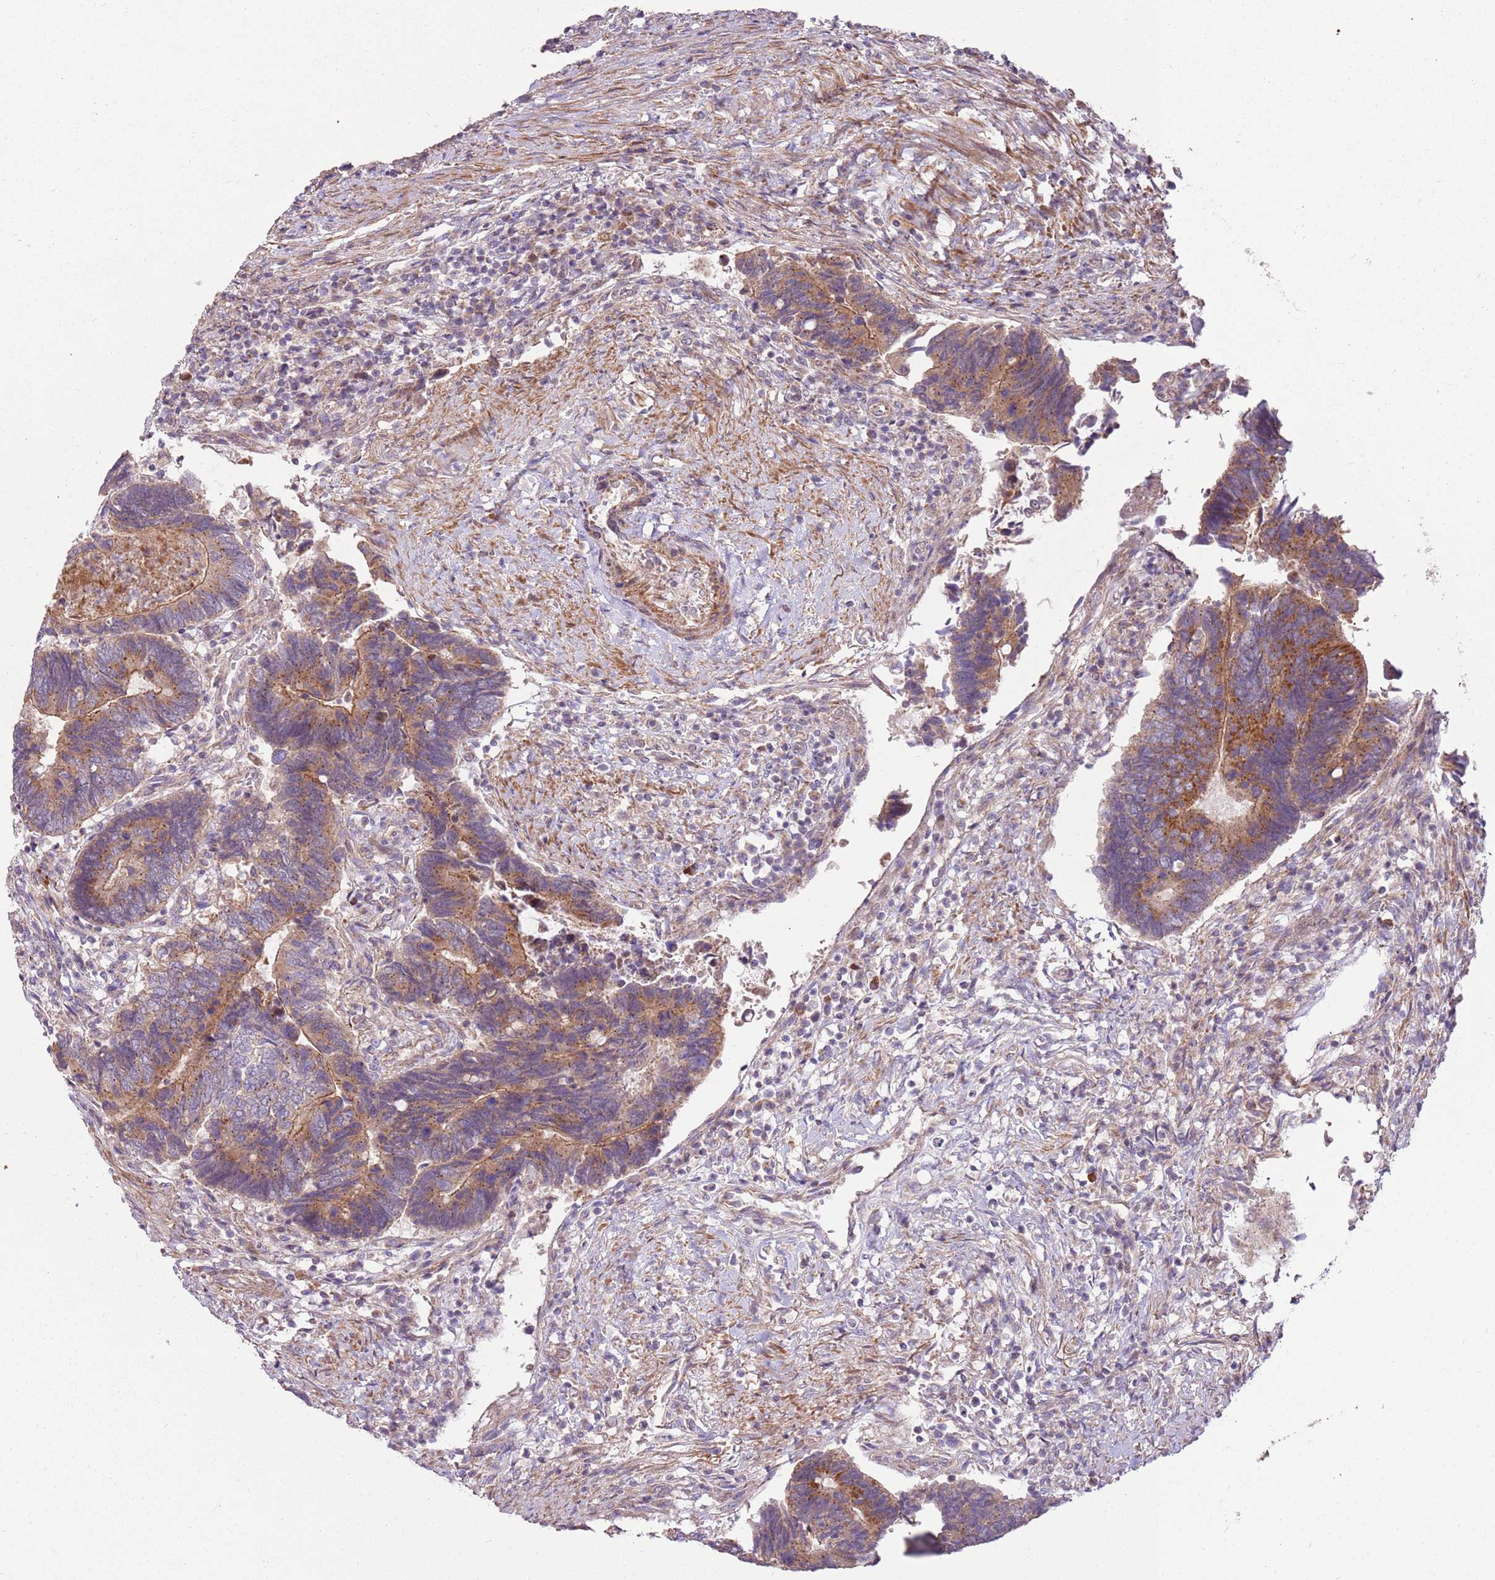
{"staining": {"intensity": "moderate", "quantity": ">75%", "location": "cytoplasmic/membranous"}, "tissue": "colorectal cancer", "cell_type": "Tumor cells", "image_type": "cancer", "snomed": [{"axis": "morphology", "description": "Adenocarcinoma, NOS"}, {"axis": "topography", "description": "Colon"}], "caption": "Moderate cytoplasmic/membranous protein positivity is seen in approximately >75% of tumor cells in colorectal cancer (adenocarcinoma). (DAB = brown stain, brightfield microscopy at high magnification).", "gene": "SPATA31D1", "patient": {"sex": "male", "age": 87}}